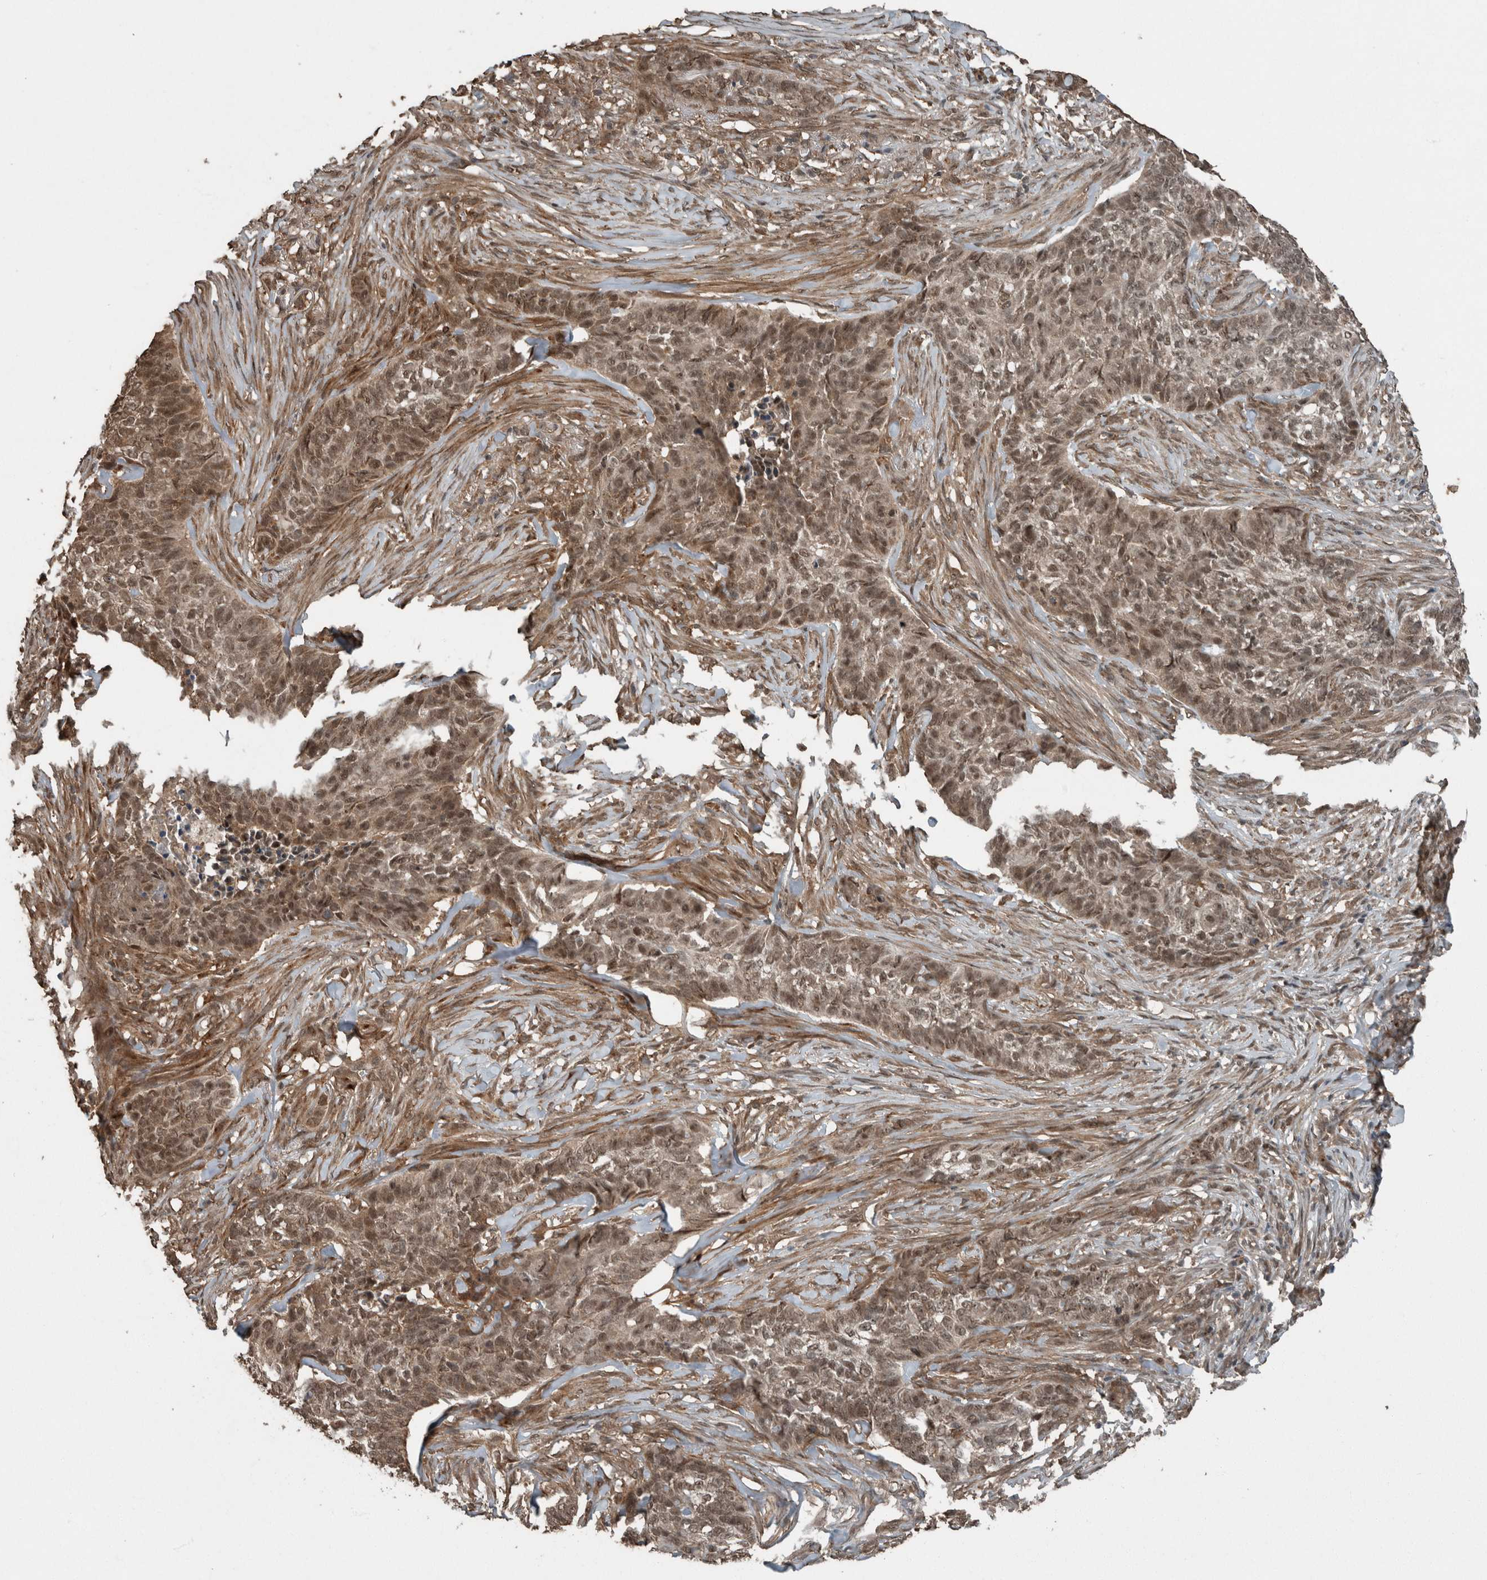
{"staining": {"intensity": "weak", "quantity": ">75%", "location": "cytoplasmic/membranous,nuclear"}, "tissue": "skin cancer", "cell_type": "Tumor cells", "image_type": "cancer", "snomed": [{"axis": "morphology", "description": "Basal cell carcinoma"}, {"axis": "topography", "description": "Skin"}], "caption": "Skin cancer stained with a brown dye shows weak cytoplasmic/membranous and nuclear positive expression in about >75% of tumor cells.", "gene": "MYO1E", "patient": {"sex": "male", "age": 85}}